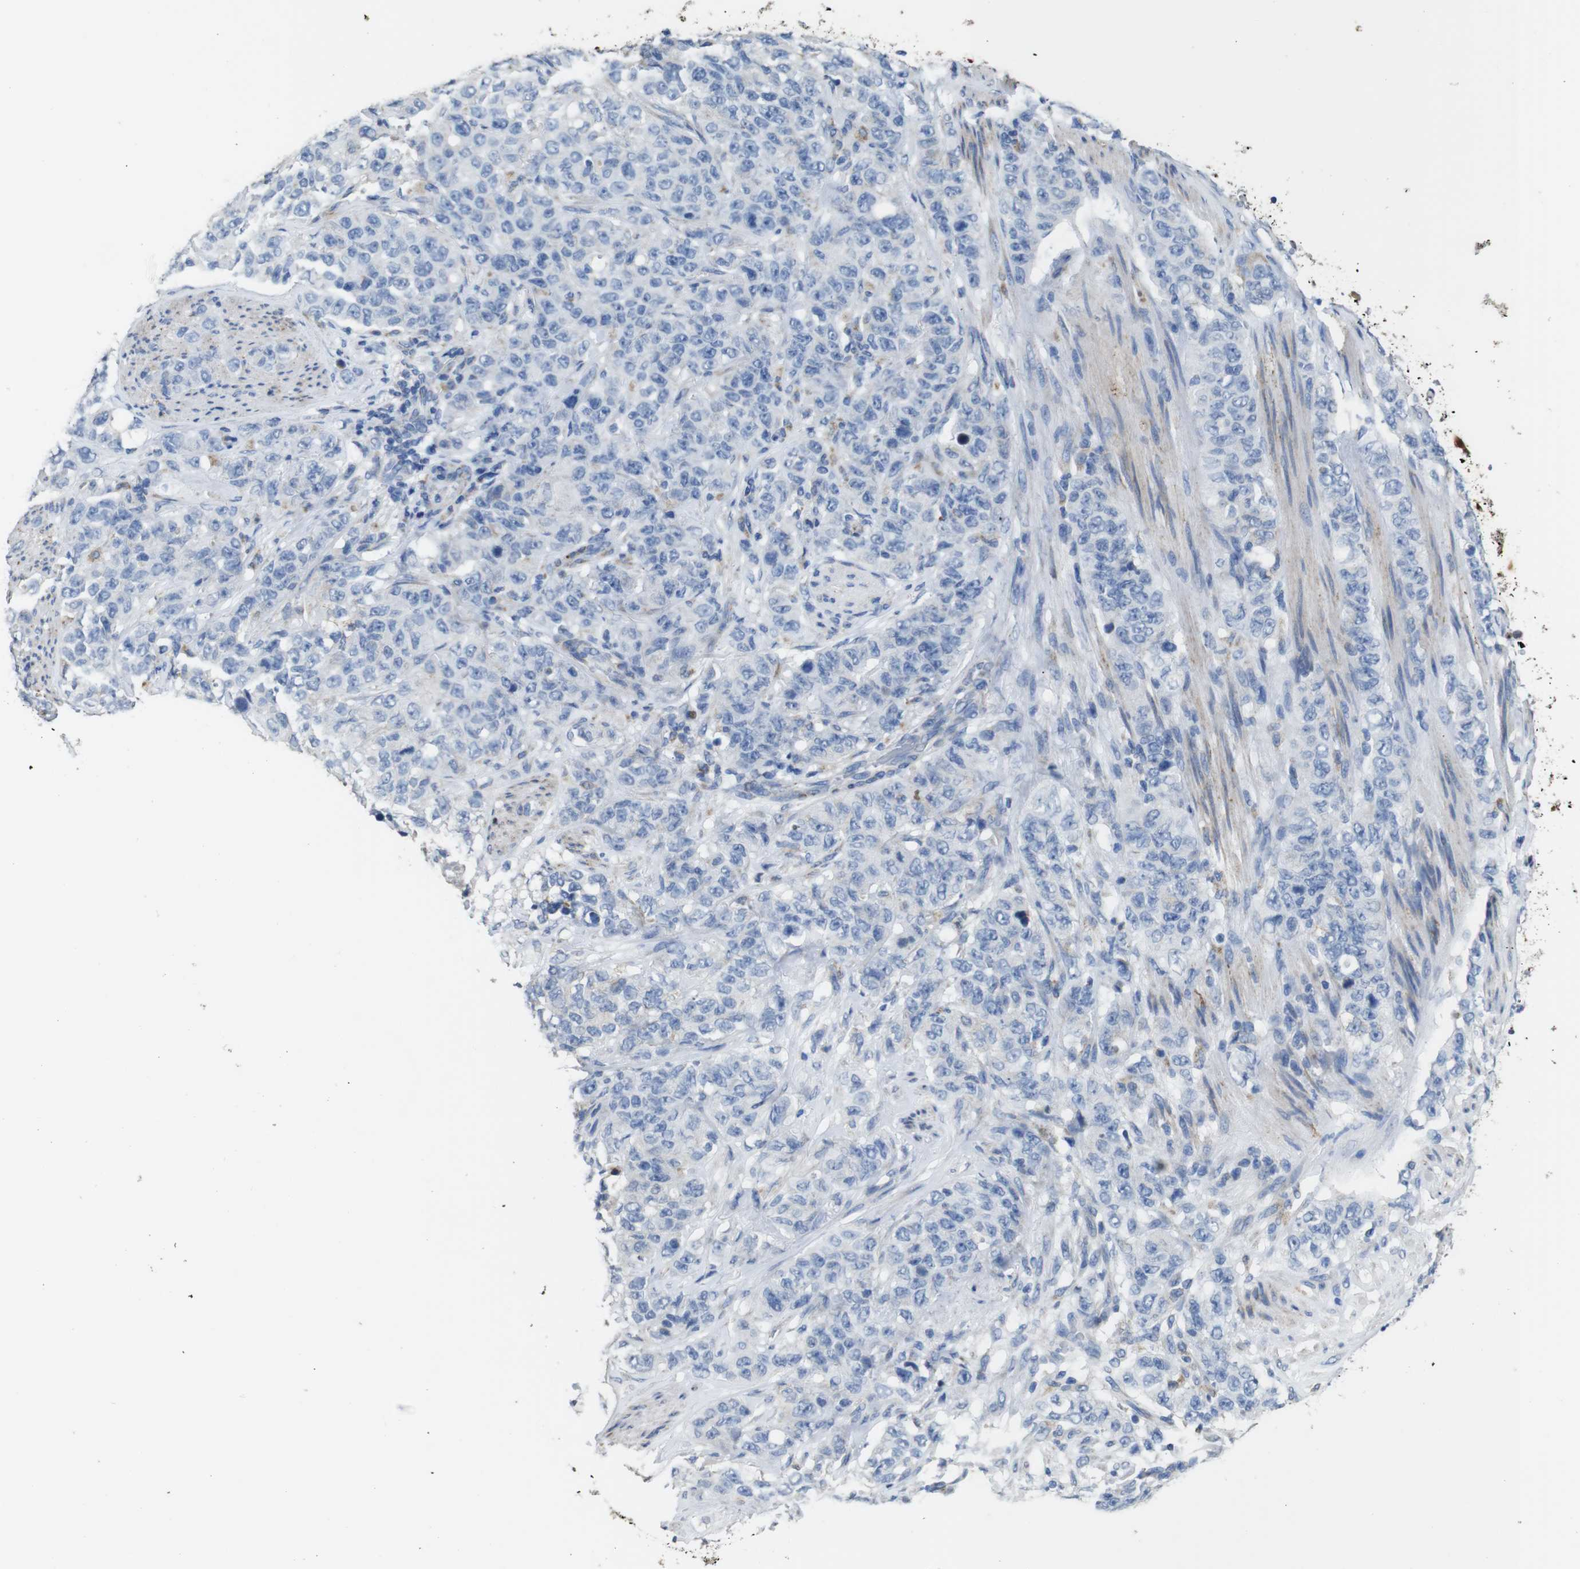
{"staining": {"intensity": "negative", "quantity": "none", "location": "none"}, "tissue": "stomach cancer", "cell_type": "Tumor cells", "image_type": "cancer", "snomed": [{"axis": "morphology", "description": "Adenocarcinoma, NOS"}, {"axis": "topography", "description": "Stomach"}], "caption": "Immunohistochemical staining of adenocarcinoma (stomach) reveals no significant positivity in tumor cells.", "gene": "MAOA", "patient": {"sex": "male", "age": 48}}